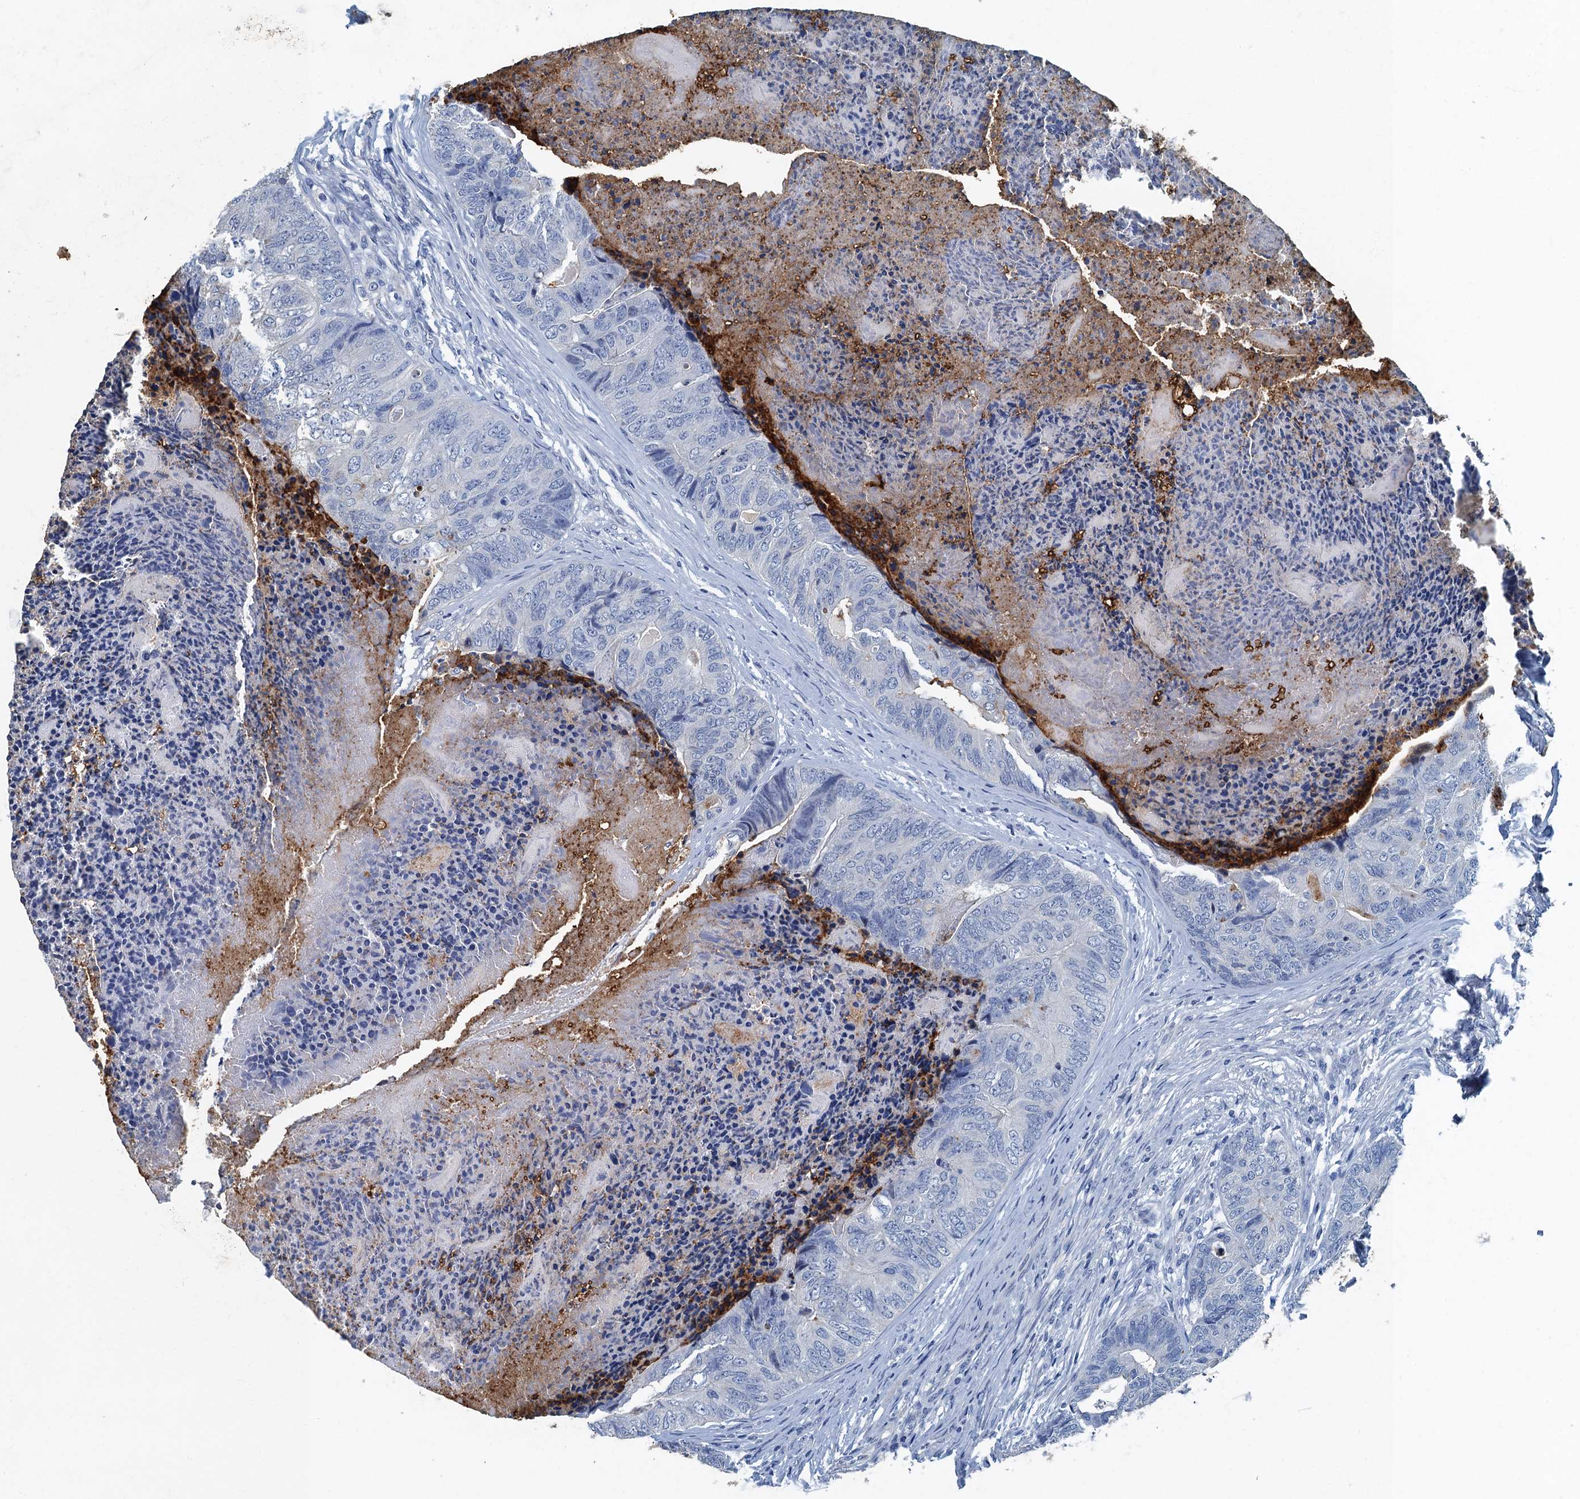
{"staining": {"intensity": "negative", "quantity": "none", "location": "none"}, "tissue": "colorectal cancer", "cell_type": "Tumor cells", "image_type": "cancer", "snomed": [{"axis": "morphology", "description": "Adenocarcinoma, NOS"}, {"axis": "topography", "description": "Colon"}], "caption": "IHC of human colorectal cancer exhibits no expression in tumor cells. (DAB (3,3'-diaminobenzidine) immunohistochemistry (IHC) visualized using brightfield microscopy, high magnification).", "gene": "GADL1", "patient": {"sex": "female", "age": 67}}